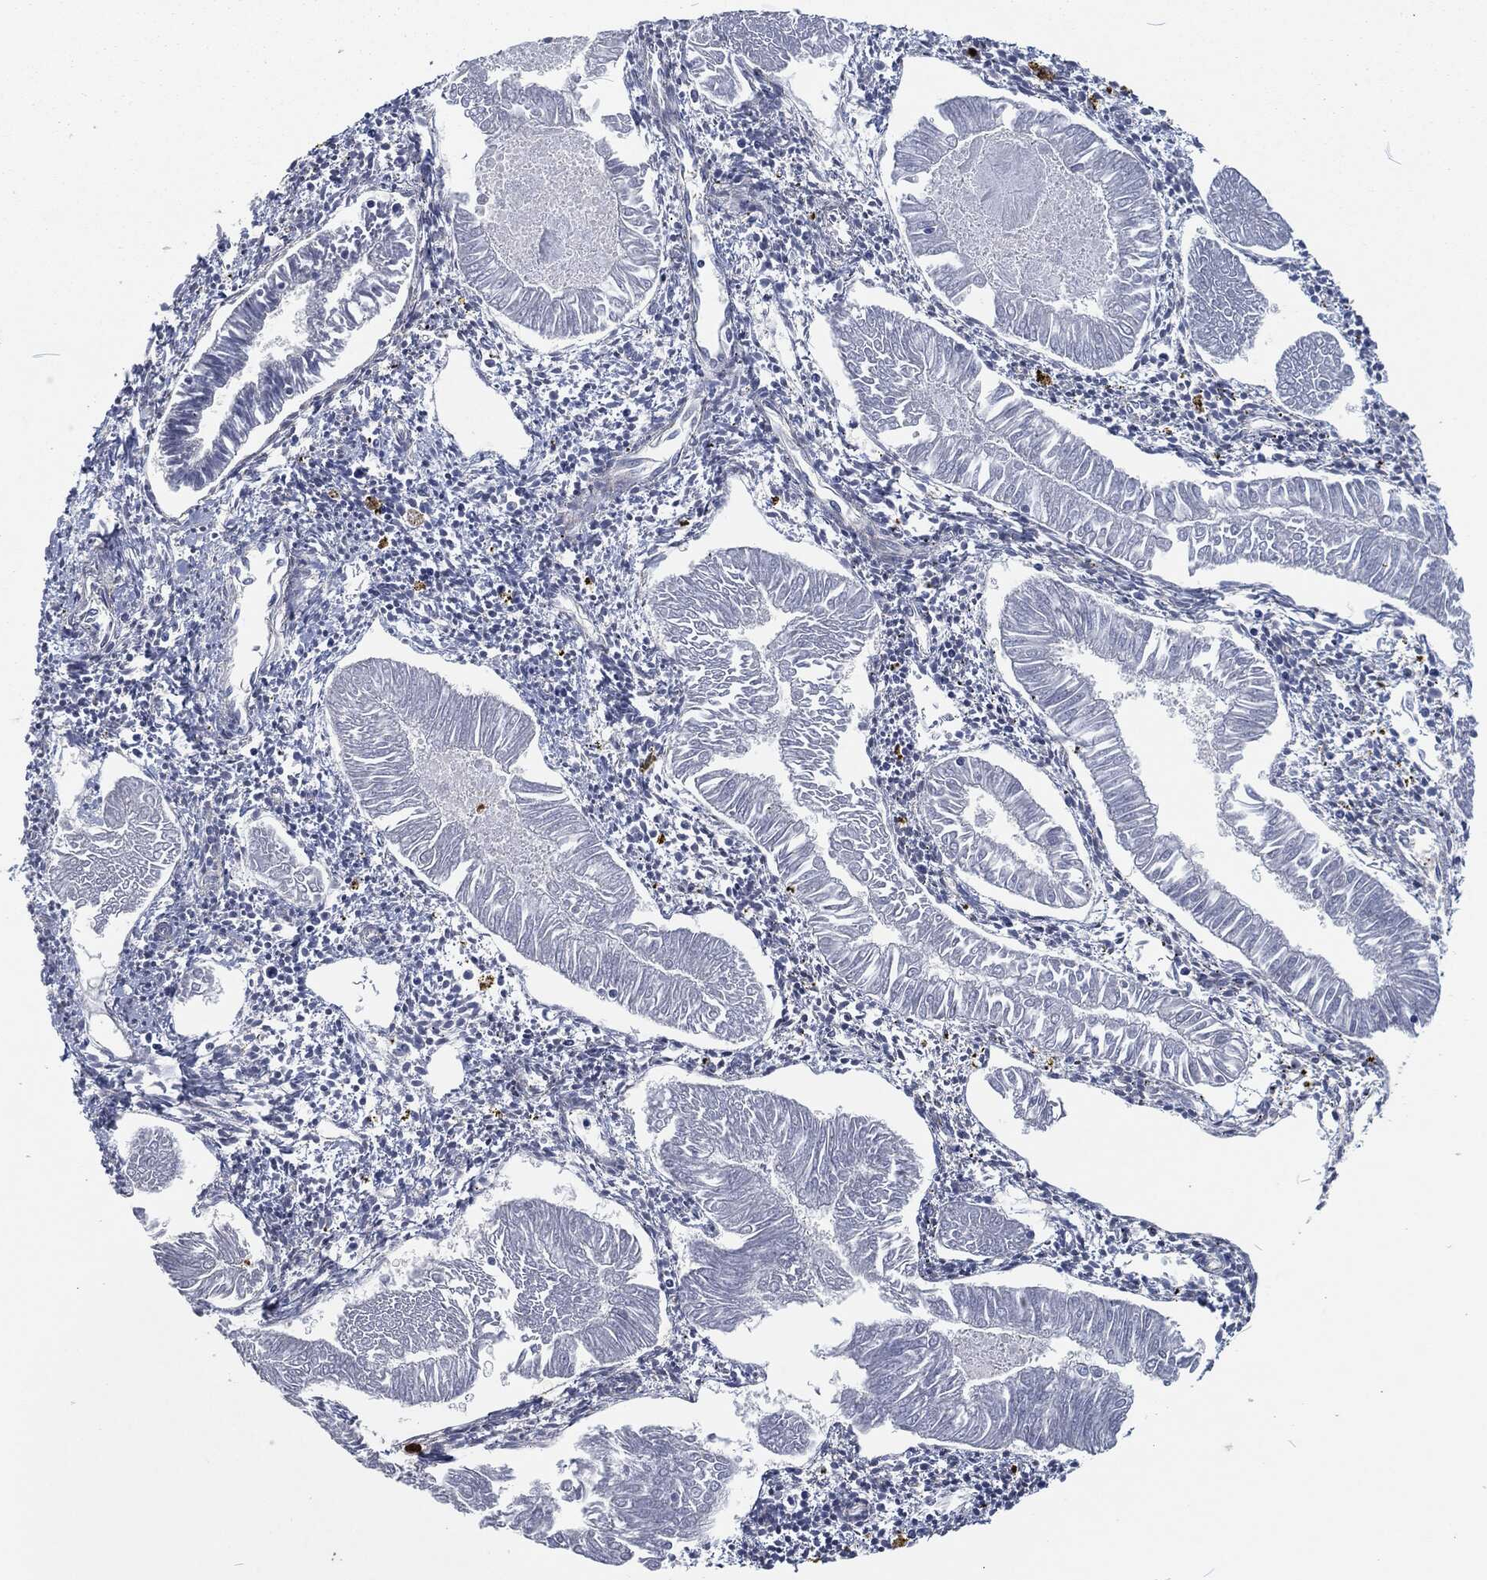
{"staining": {"intensity": "negative", "quantity": "none", "location": "none"}, "tissue": "endometrial cancer", "cell_type": "Tumor cells", "image_type": "cancer", "snomed": [{"axis": "morphology", "description": "Adenocarcinoma, NOS"}, {"axis": "topography", "description": "Endometrium"}], "caption": "Tumor cells are negative for protein expression in human endometrial cancer (adenocarcinoma). Brightfield microscopy of immunohistochemistry (IHC) stained with DAB (3,3'-diaminobenzidine) (brown) and hematoxylin (blue), captured at high magnification.", "gene": "MPO", "patient": {"sex": "female", "age": 53}}